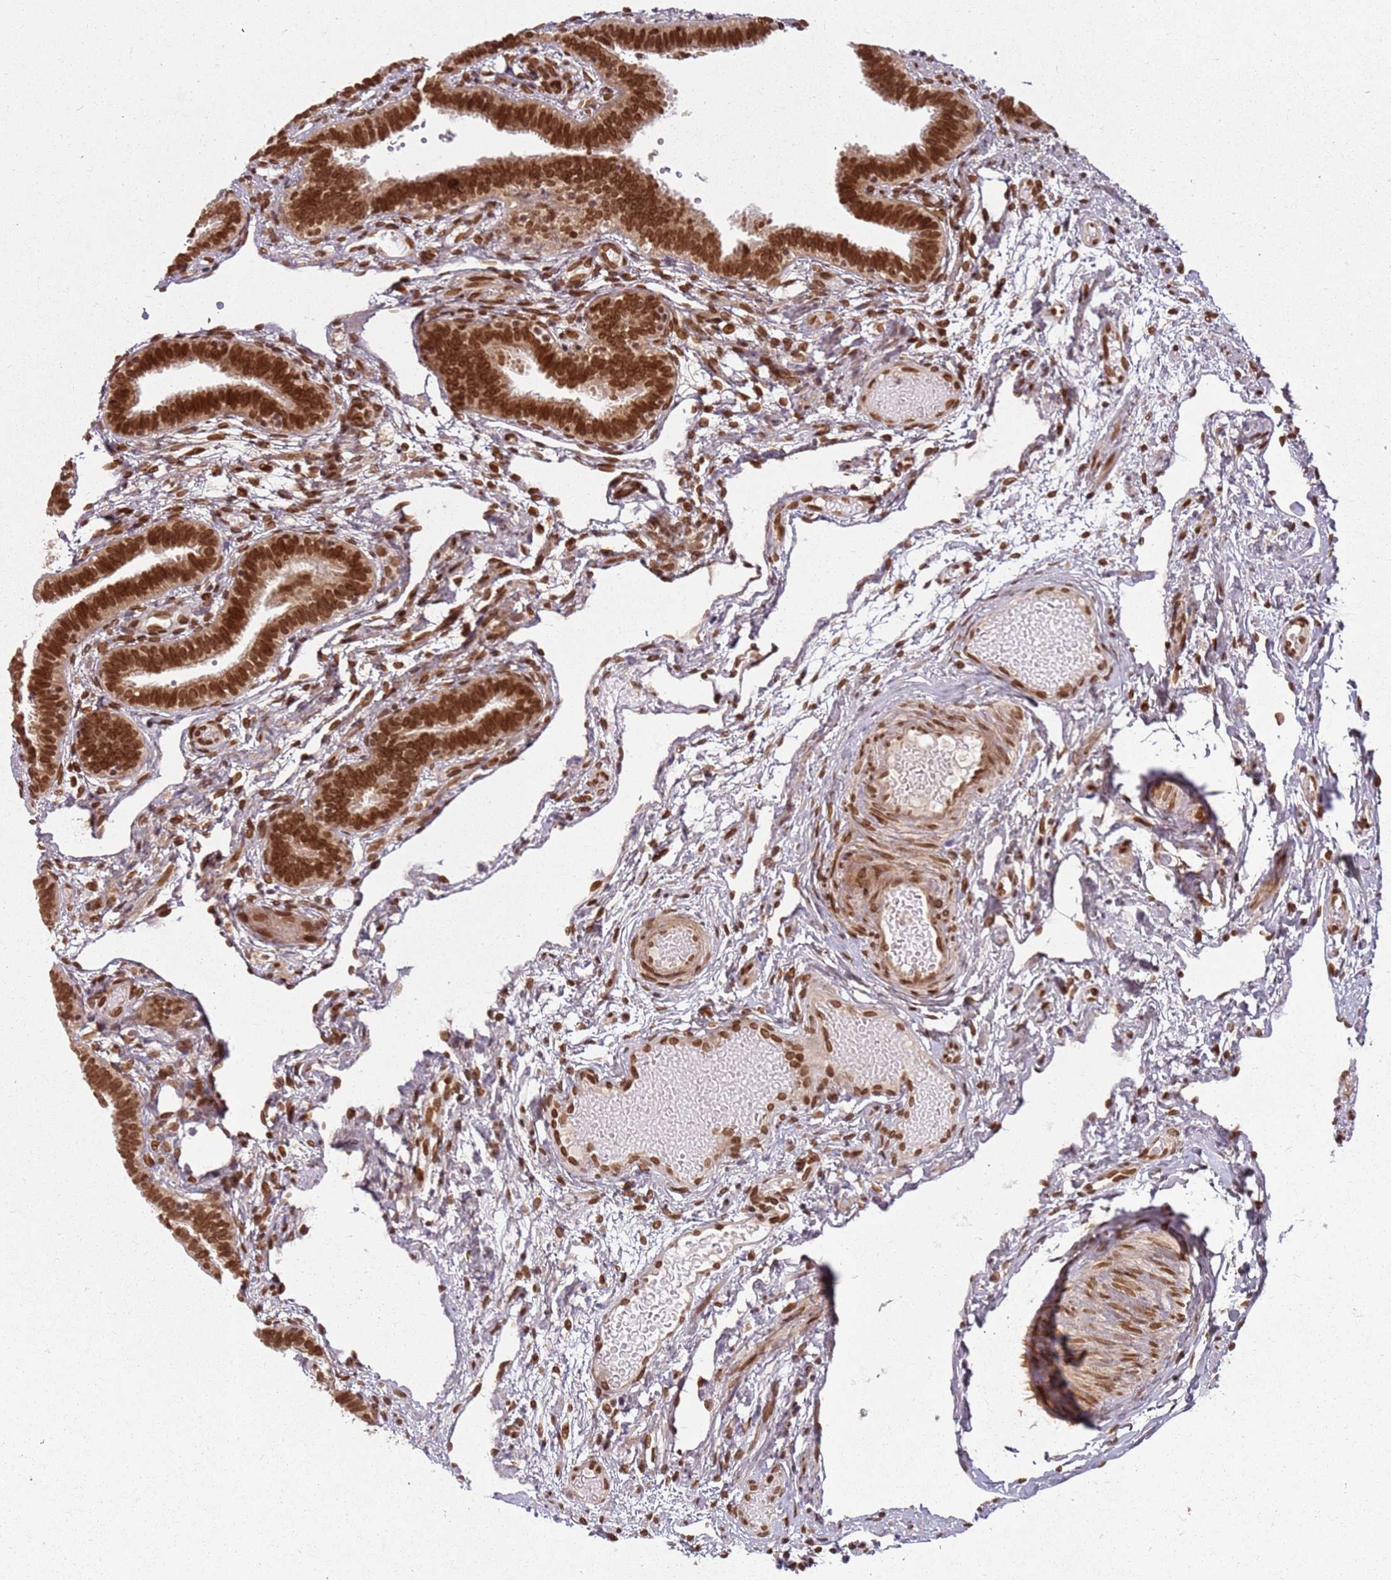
{"staining": {"intensity": "strong", "quantity": ">75%", "location": "nuclear"}, "tissue": "fallopian tube", "cell_type": "Glandular cells", "image_type": "normal", "snomed": [{"axis": "morphology", "description": "Normal tissue, NOS"}, {"axis": "topography", "description": "Fallopian tube"}], "caption": "About >75% of glandular cells in benign human fallopian tube exhibit strong nuclear protein positivity as visualized by brown immunohistochemical staining.", "gene": "TENT4A", "patient": {"sex": "female", "age": 37}}